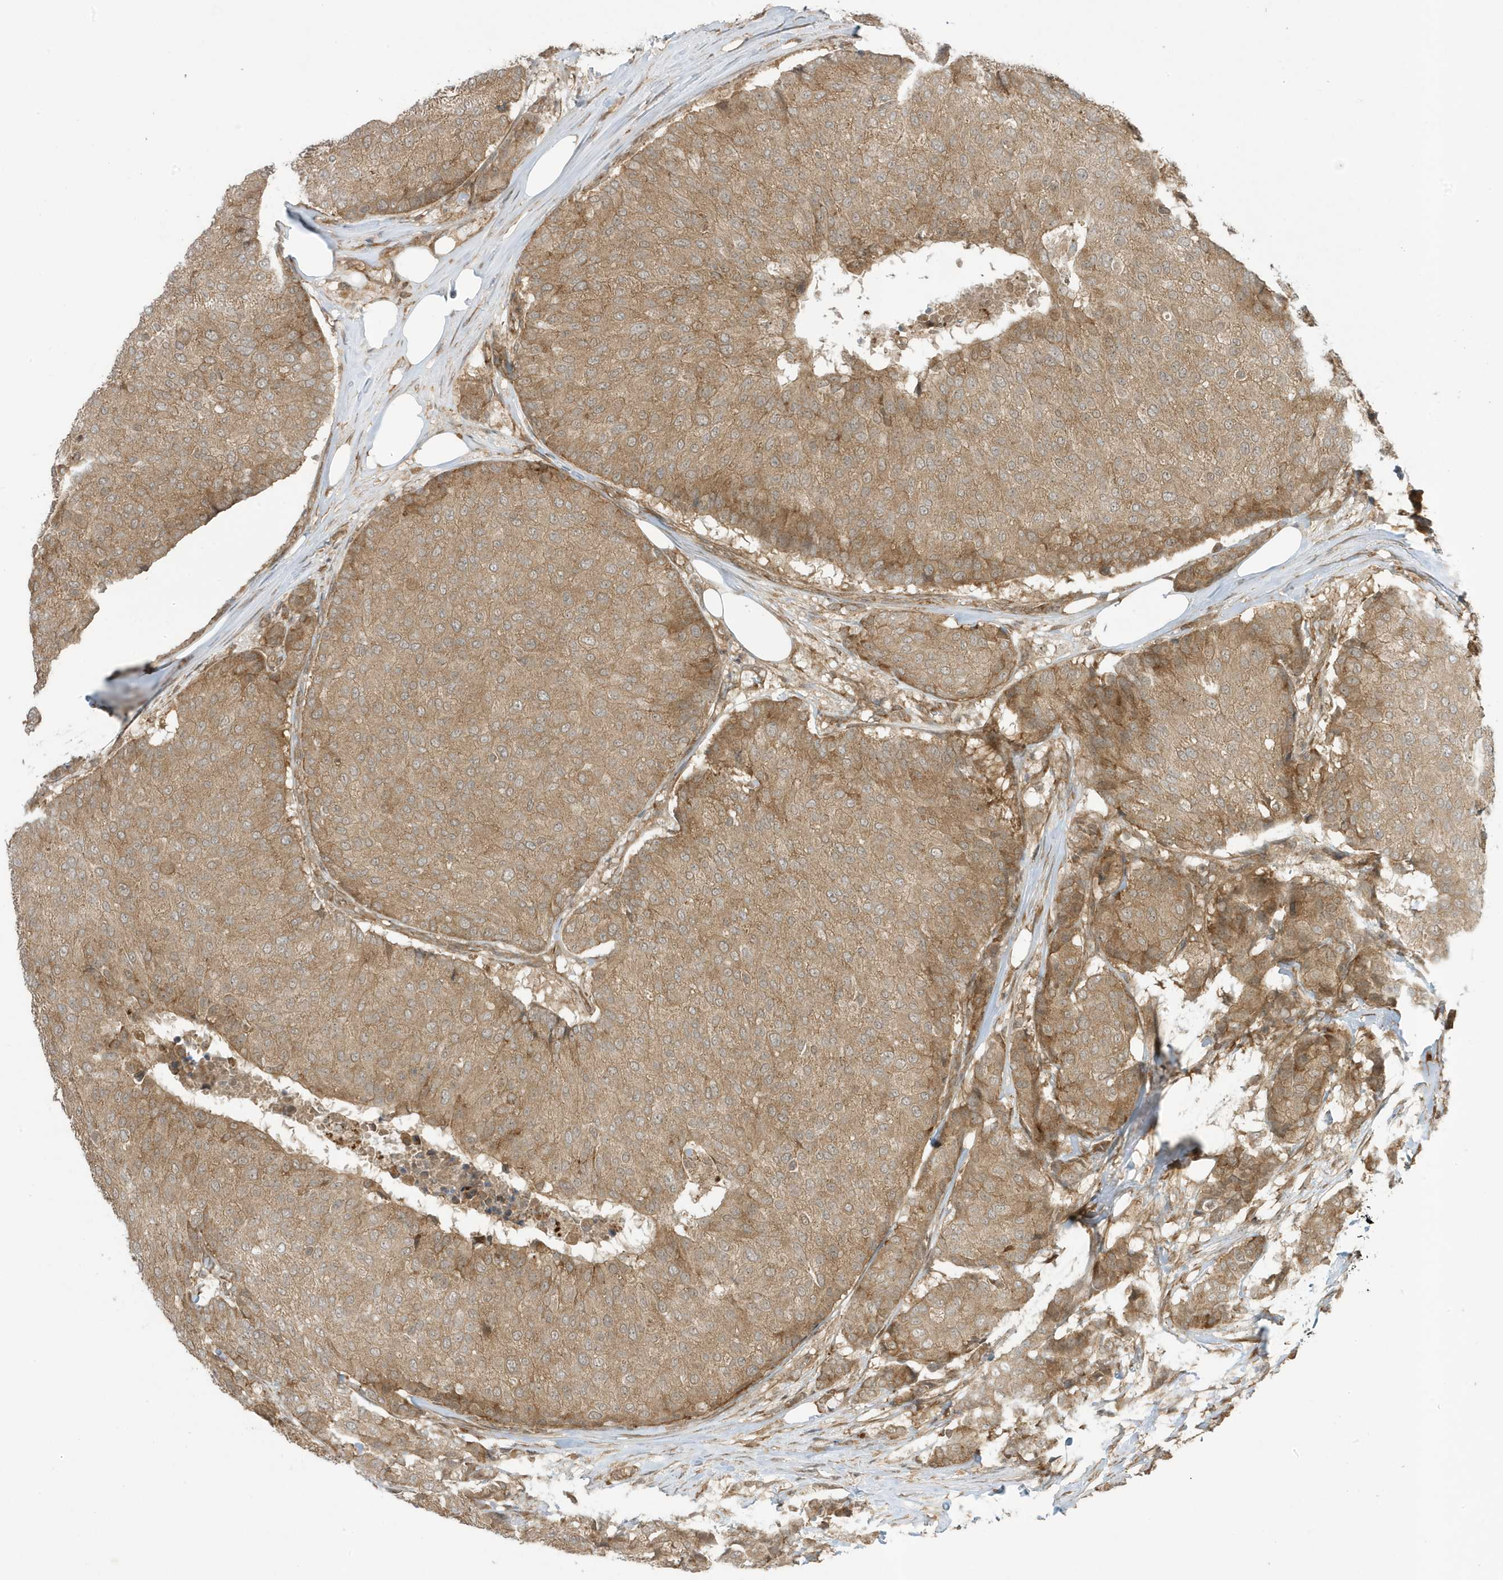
{"staining": {"intensity": "moderate", "quantity": ">75%", "location": "cytoplasmic/membranous"}, "tissue": "breast cancer", "cell_type": "Tumor cells", "image_type": "cancer", "snomed": [{"axis": "morphology", "description": "Duct carcinoma"}, {"axis": "topography", "description": "Breast"}], "caption": "Immunohistochemistry (IHC) histopathology image of breast cancer (infiltrating ductal carcinoma) stained for a protein (brown), which demonstrates medium levels of moderate cytoplasmic/membranous staining in approximately >75% of tumor cells.", "gene": "DHX36", "patient": {"sex": "female", "age": 75}}